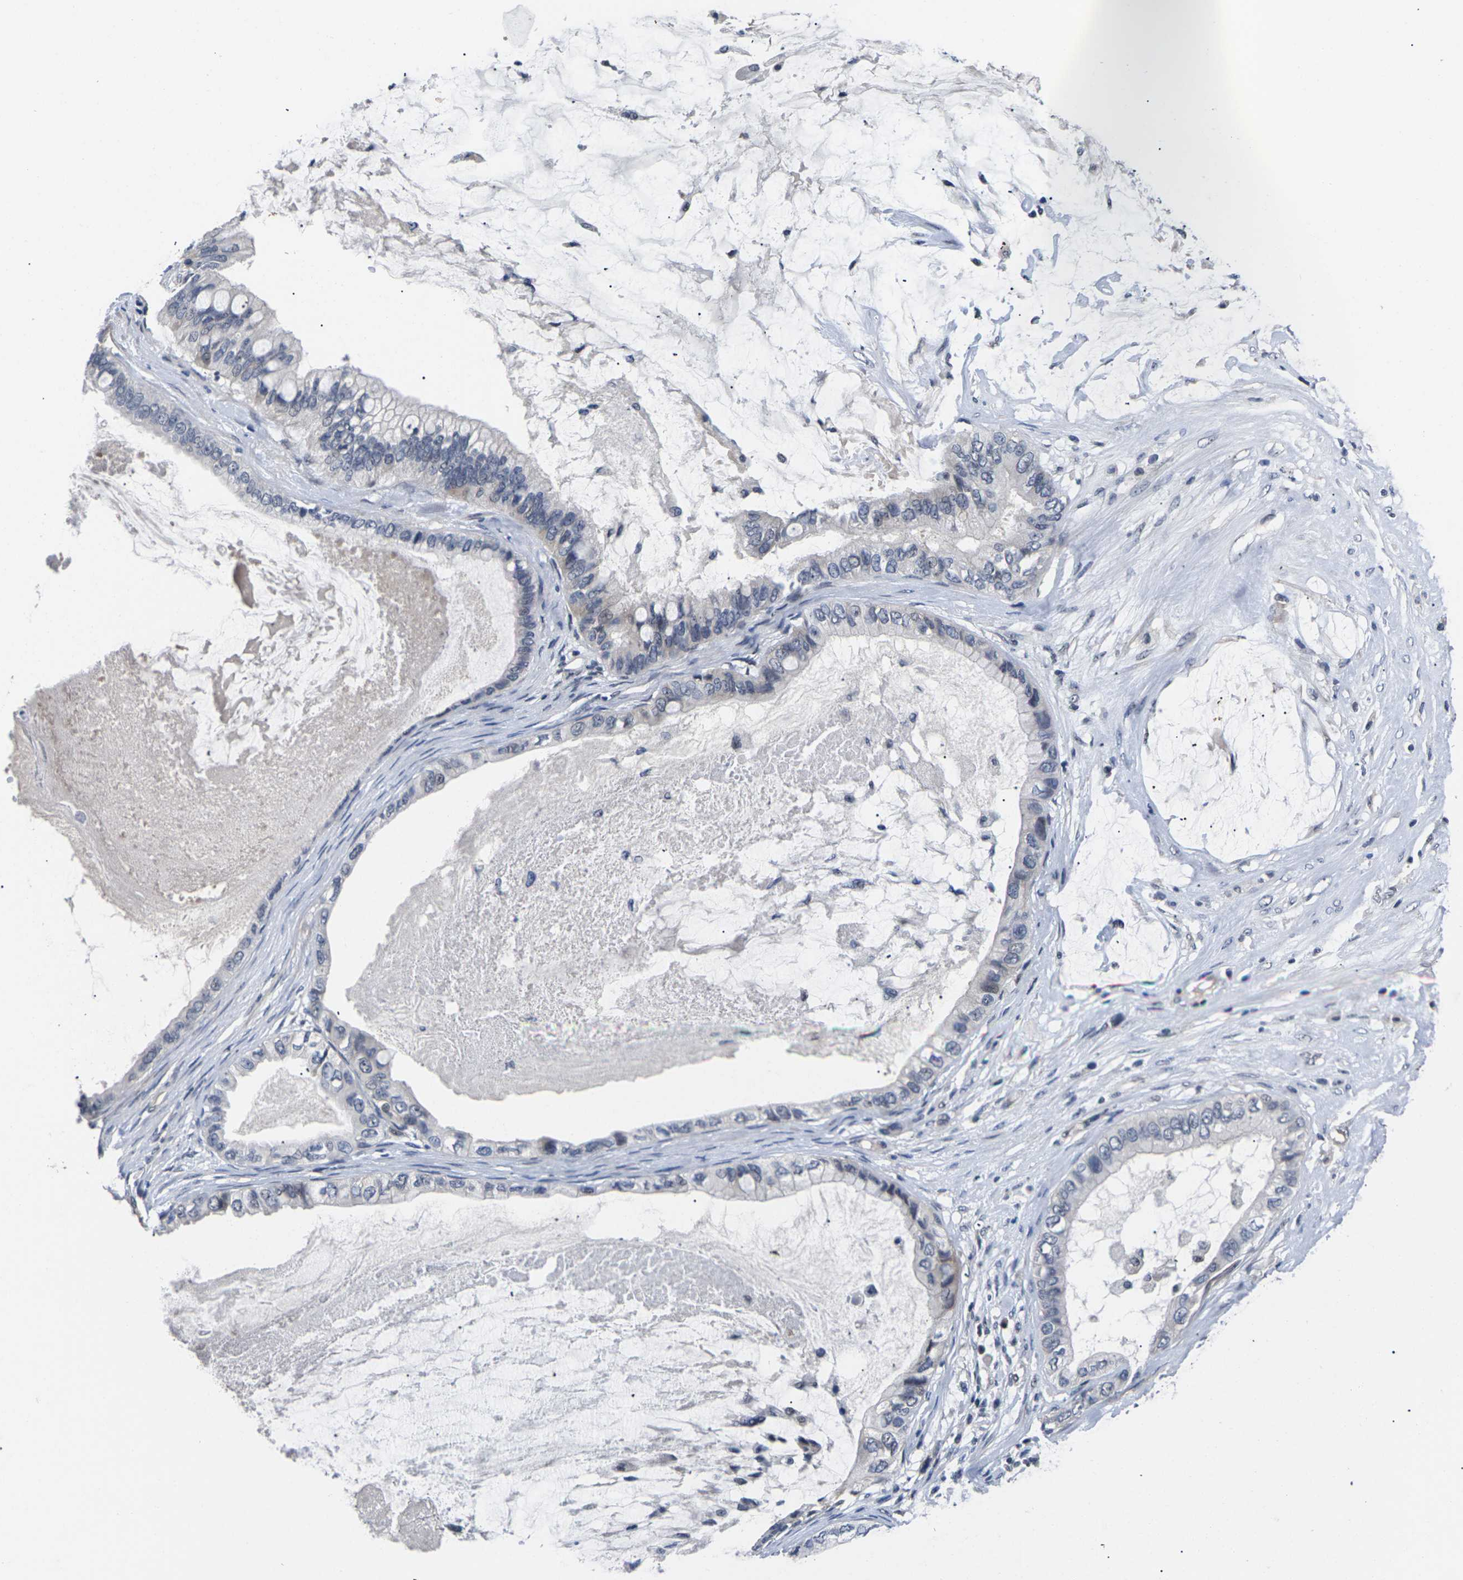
{"staining": {"intensity": "negative", "quantity": "none", "location": "none"}, "tissue": "ovarian cancer", "cell_type": "Tumor cells", "image_type": "cancer", "snomed": [{"axis": "morphology", "description": "Cystadenocarcinoma, mucinous, NOS"}, {"axis": "topography", "description": "Ovary"}], "caption": "DAB (3,3'-diaminobenzidine) immunohistochemical staining of ovarian cancer displays no significant positivity in tumor cells. (Stains: DAB (3,3'-diaminobenzidine) IHC with hematoxylin counter stain, Microscopy: brightfield microscopy at high magnification).", "gene": "ST6GAL2", "patient": {"sex": "female", "age": 80}}